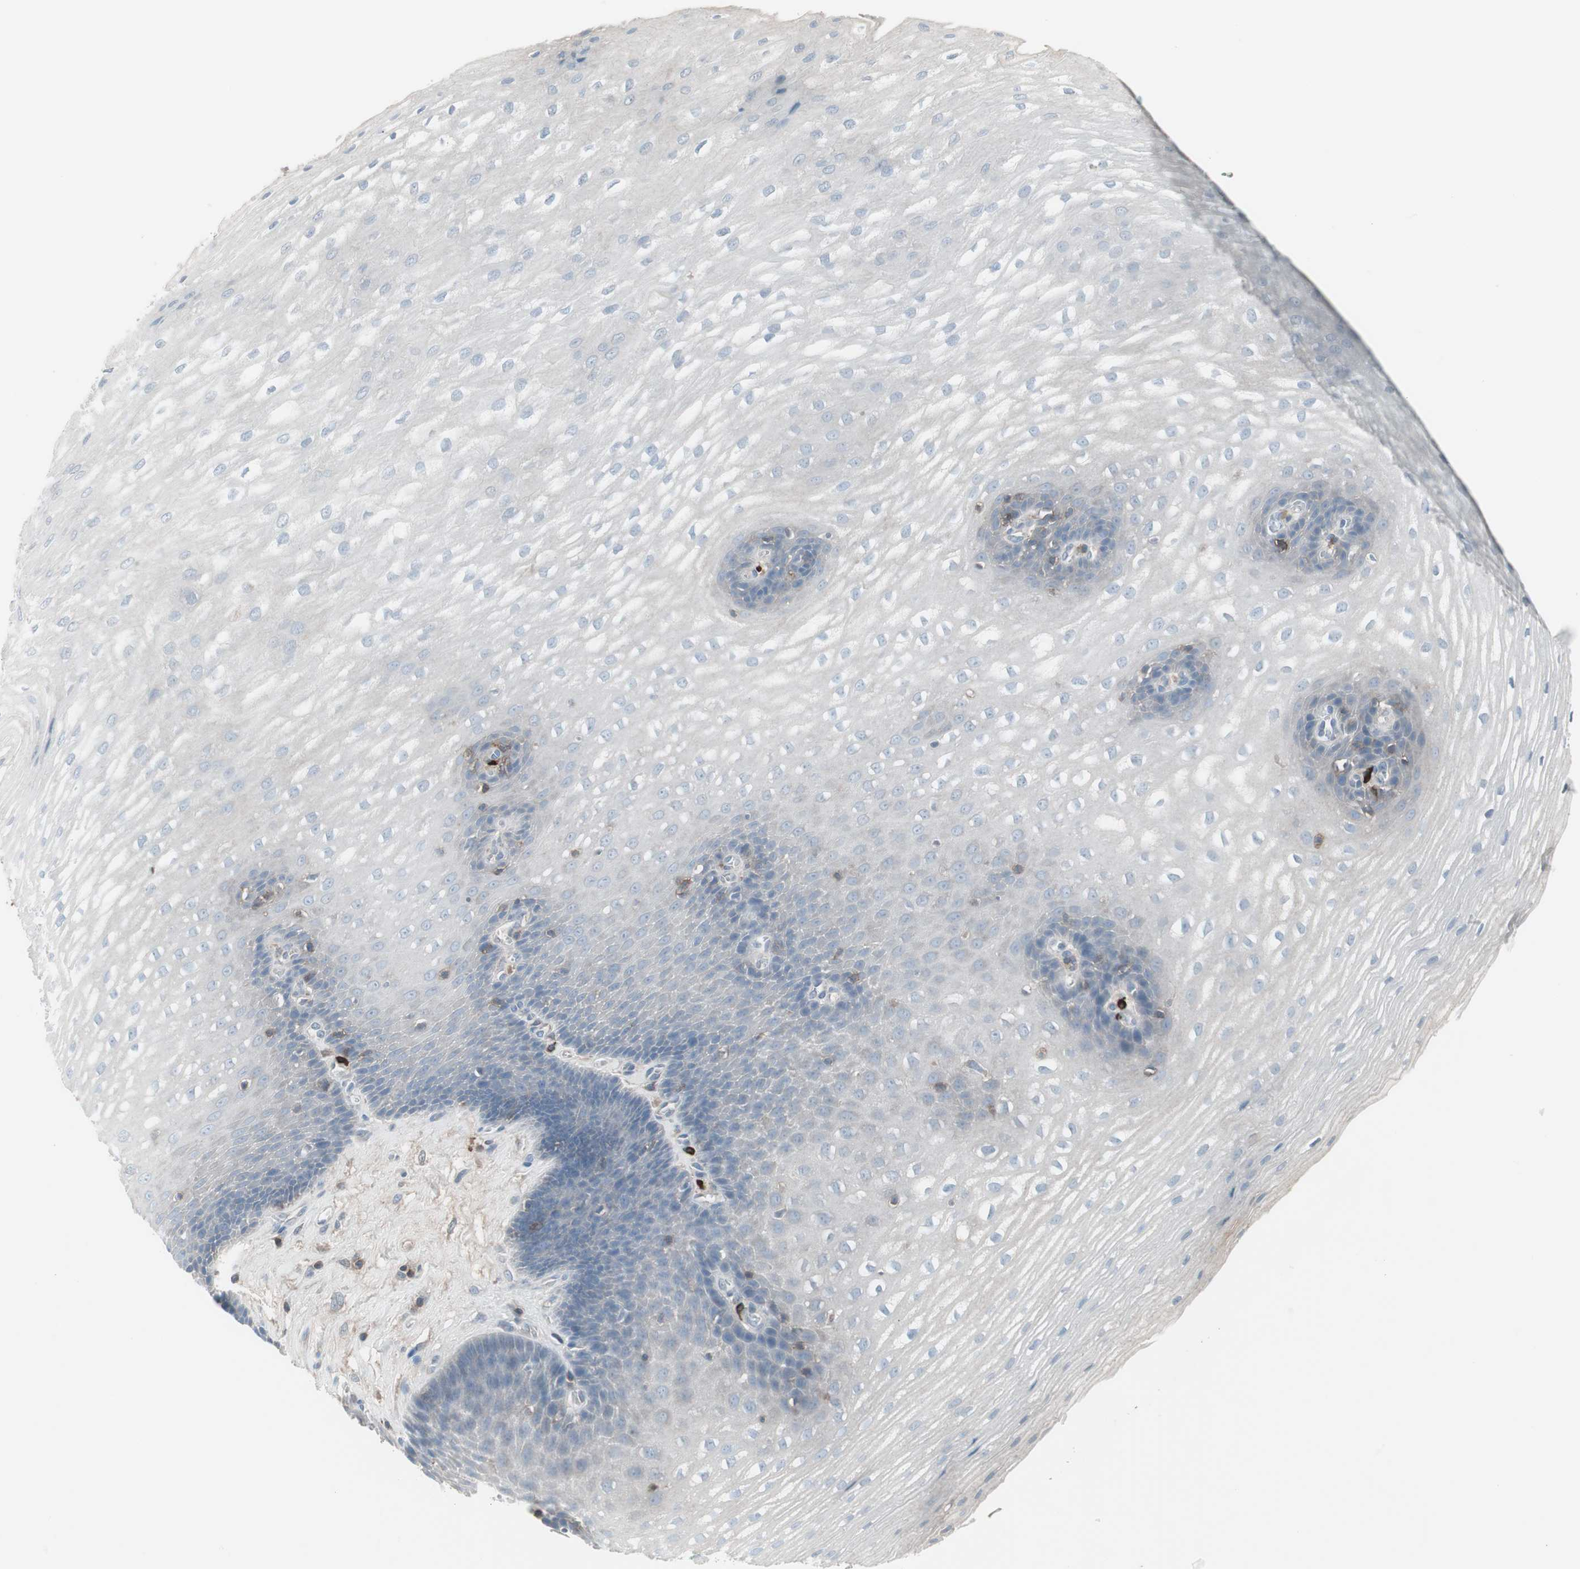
{"staining": {"intensity": "weak", "quantity": "<25%", "location": "cytoplasmic/membranous"}, "tissue": "esophagus", "cell_type": "Squamous epithelial cells", "image_type": "normal", "snomed": [{"axis": "morphology", "description": "Normal tissue, NOS"}, {"axis": "topography", "description": "Esophagus"}], "caption": "A photomicrograph of human esophagus is negative for staining in squamous epithelial cells. The staining is performed using DAB brown chromogen with nuclei counter-stained in using hematoxylin.", "gene": "ZSCAN32", "patient": {"sex": "male", "age": 48}}